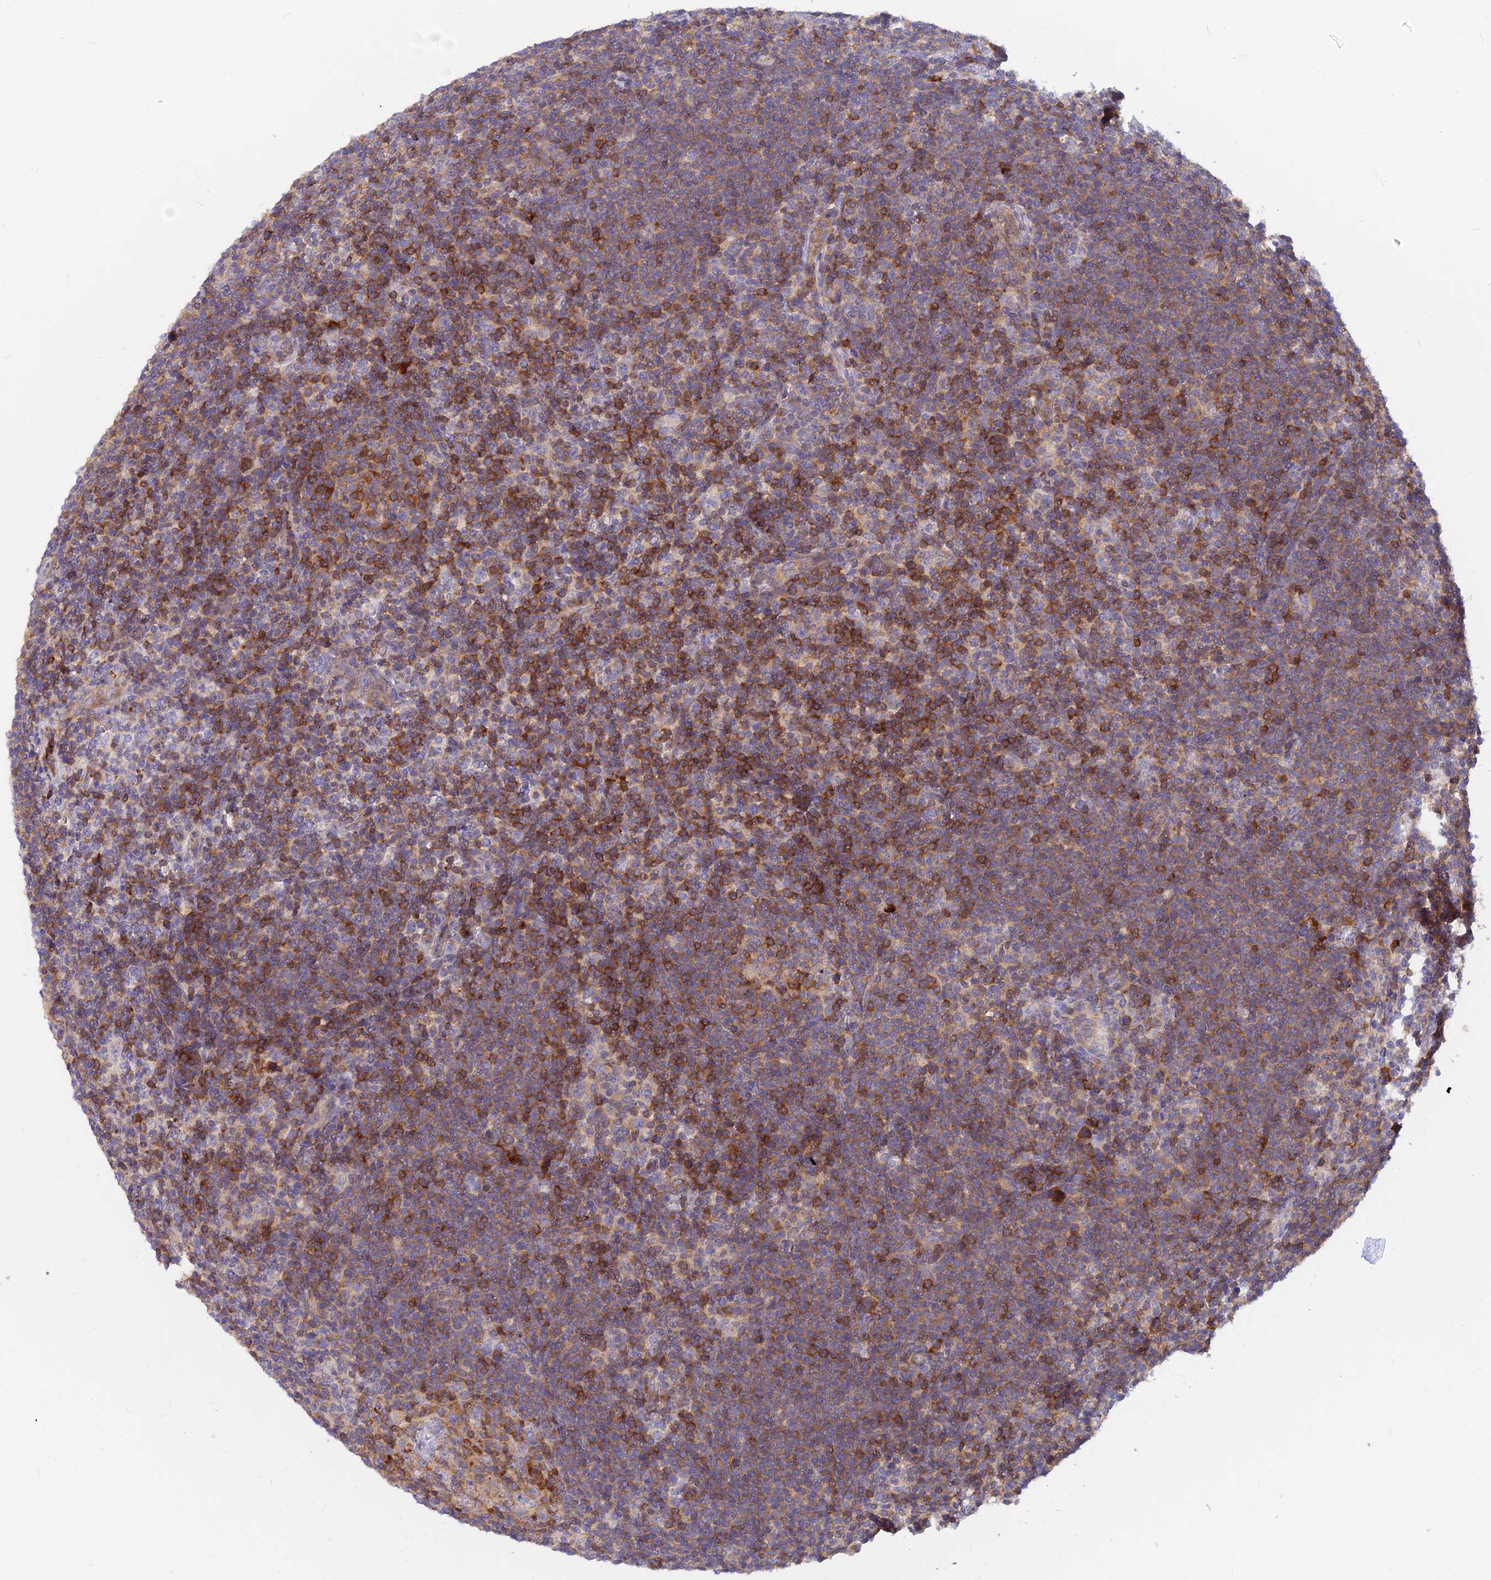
{"staining": {"intensity": "negative", "quantity": "none", "location": "none"}, "tissue": "lymphoma", "cell_type": "Tumor cells", "image_type": "cancer", "snomed": [{"axis": "morphology", "description": "Hodgkin's disease, NOS"}, {"axis": "topography", "description": "Lymph node"}], "caption": "IHC micrograph of human lymphoma stained for a protein (brown), which exhibits no positivity in tumor cells.", "gene": "DENND2D", "patient": {"sex": "female", "age": 57}}